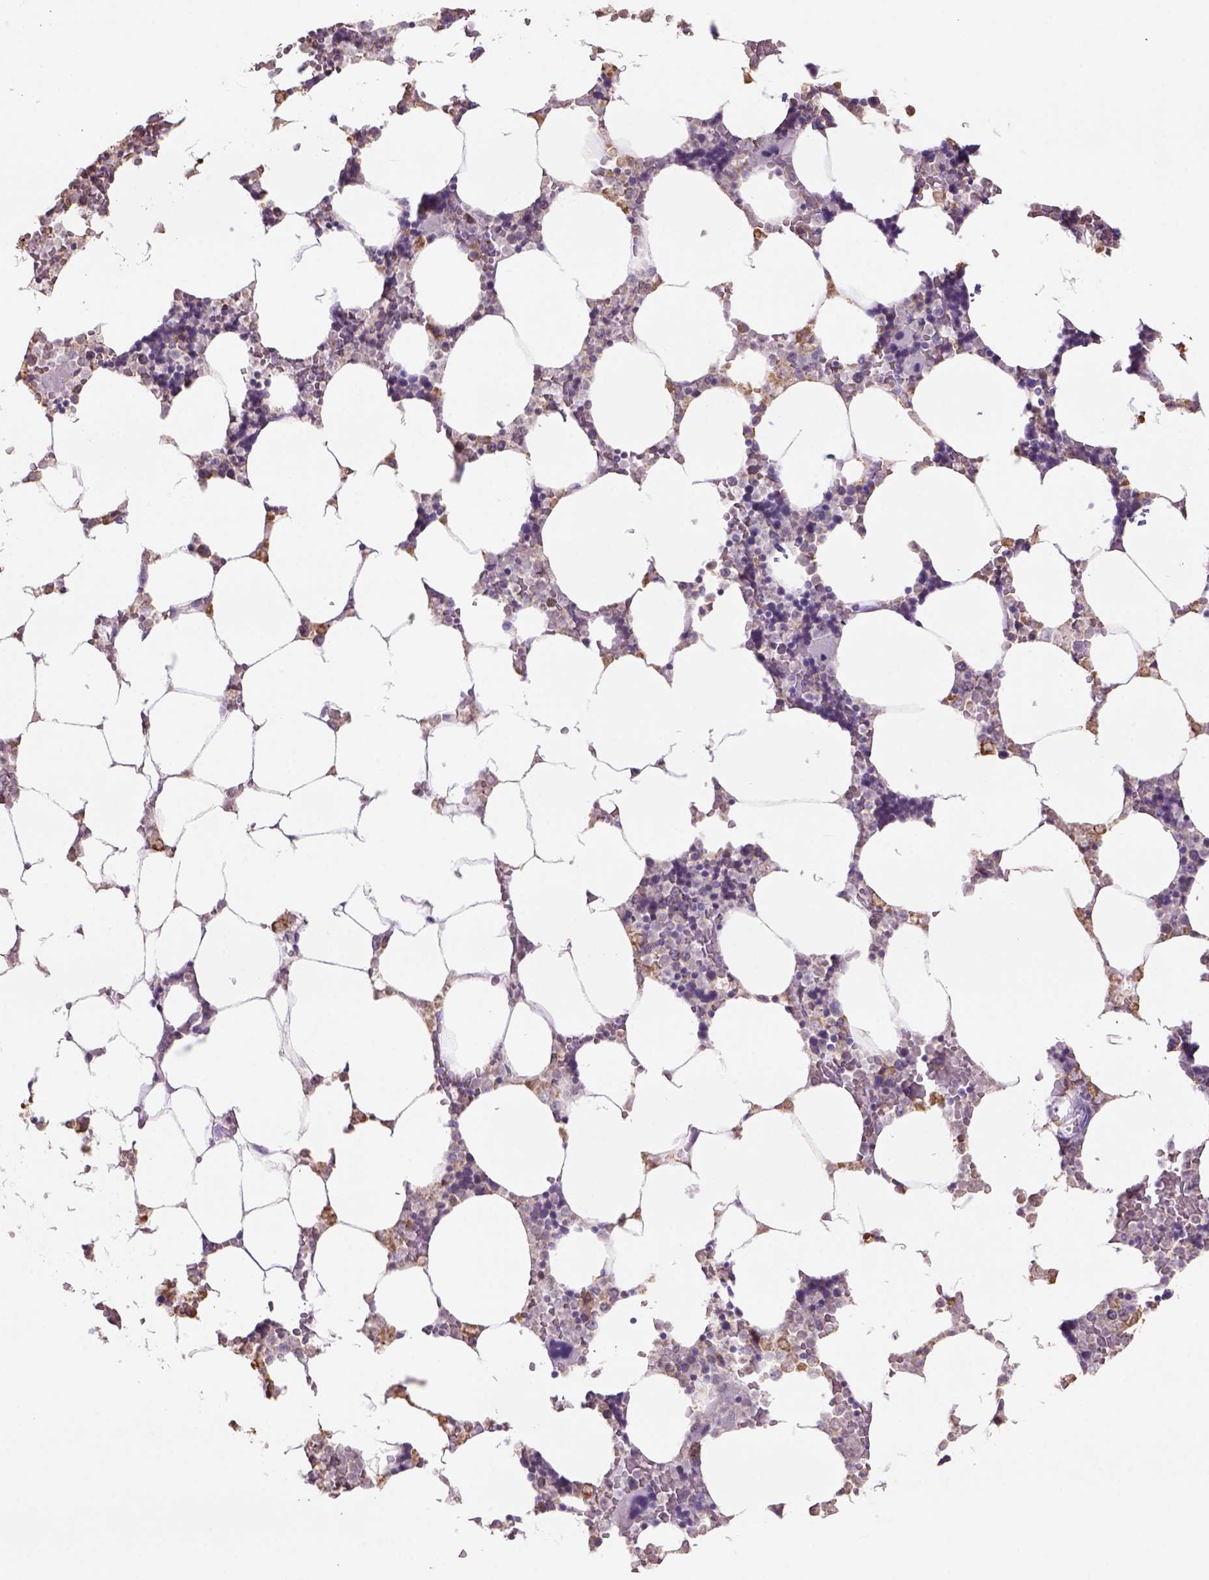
{"staining": {"intensity": "moderate", "quantity": "<25%", "location": "cytoplasmic/membranous"}, "tissue": "bone marrow", "cell_type": "Hematopoietic cells", "image_type": "normal", "snomed": [{"axis": "morphology", "description": "Normal tissue, NOS"}, {"axis": "topography", "description": "Bone marrow"}], "caption": "High-power microscopy captured an immunohistochemistry micrograph of unremarkable bone marrow, revealing moderate cytoplasmic/membranous expression in approximately <25% of hematopoietic cells. (Brightfield microscopy of DAB IHC at high magnification).", "gene": "NAALAD2", "patient": {"sex": "female", "age": 52}}